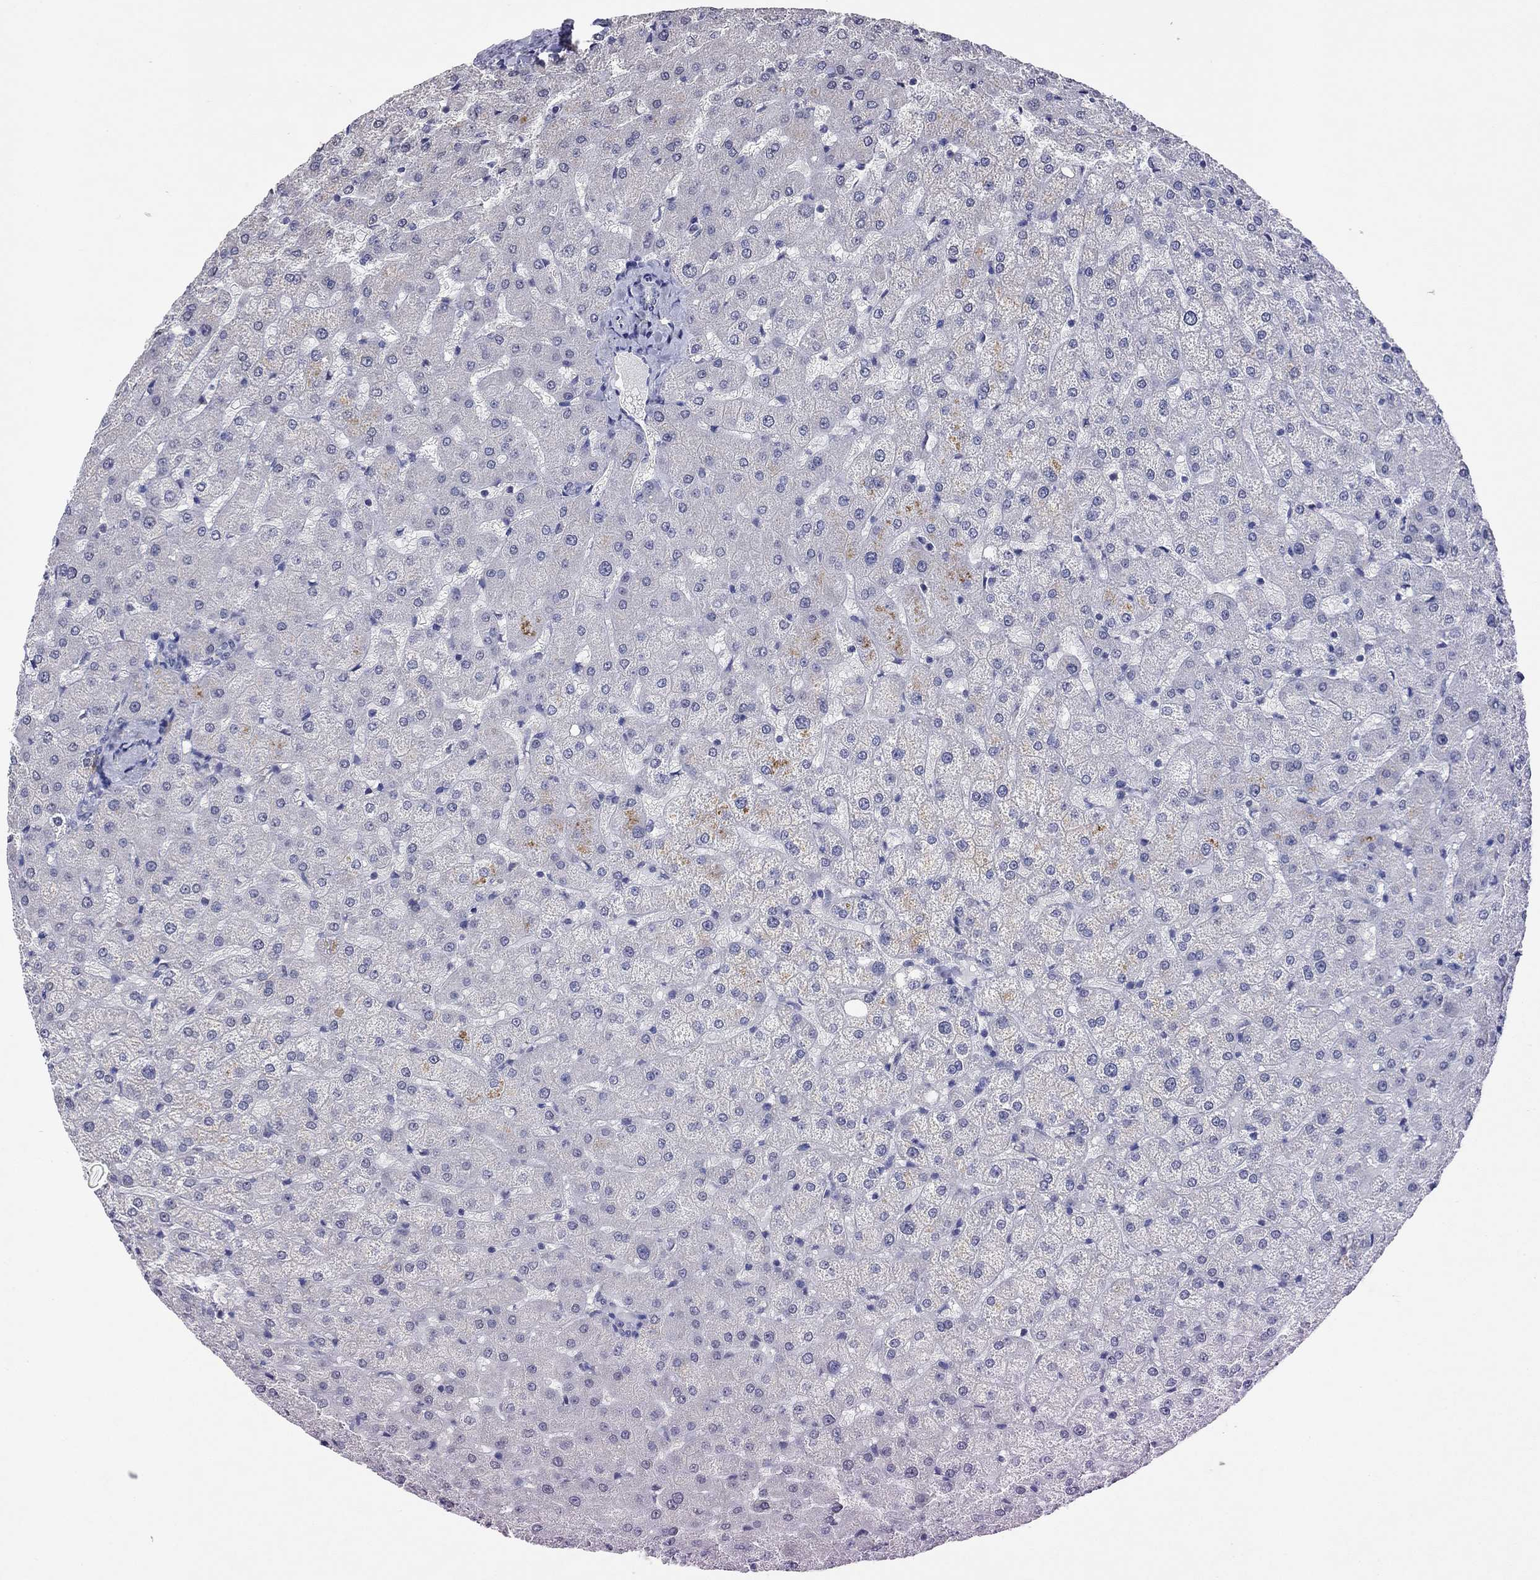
{"staining": {"intensity": "negative", "quantity": "none", "location": "none"}, "tissue": "liver", "cell_type": "Cholangiocytes", "image_type": "normal", "snomed": [{"axis": "morphology", "description": "Normal tissue, NOS"}, {"axis": "topography", "description": "Liver"}], "caption": "Human liver stained for a protein using IHC displays no positivity in cholangiocytes.", "gene": "WNK3", "patient": {"sex": "female", "age": 50}}